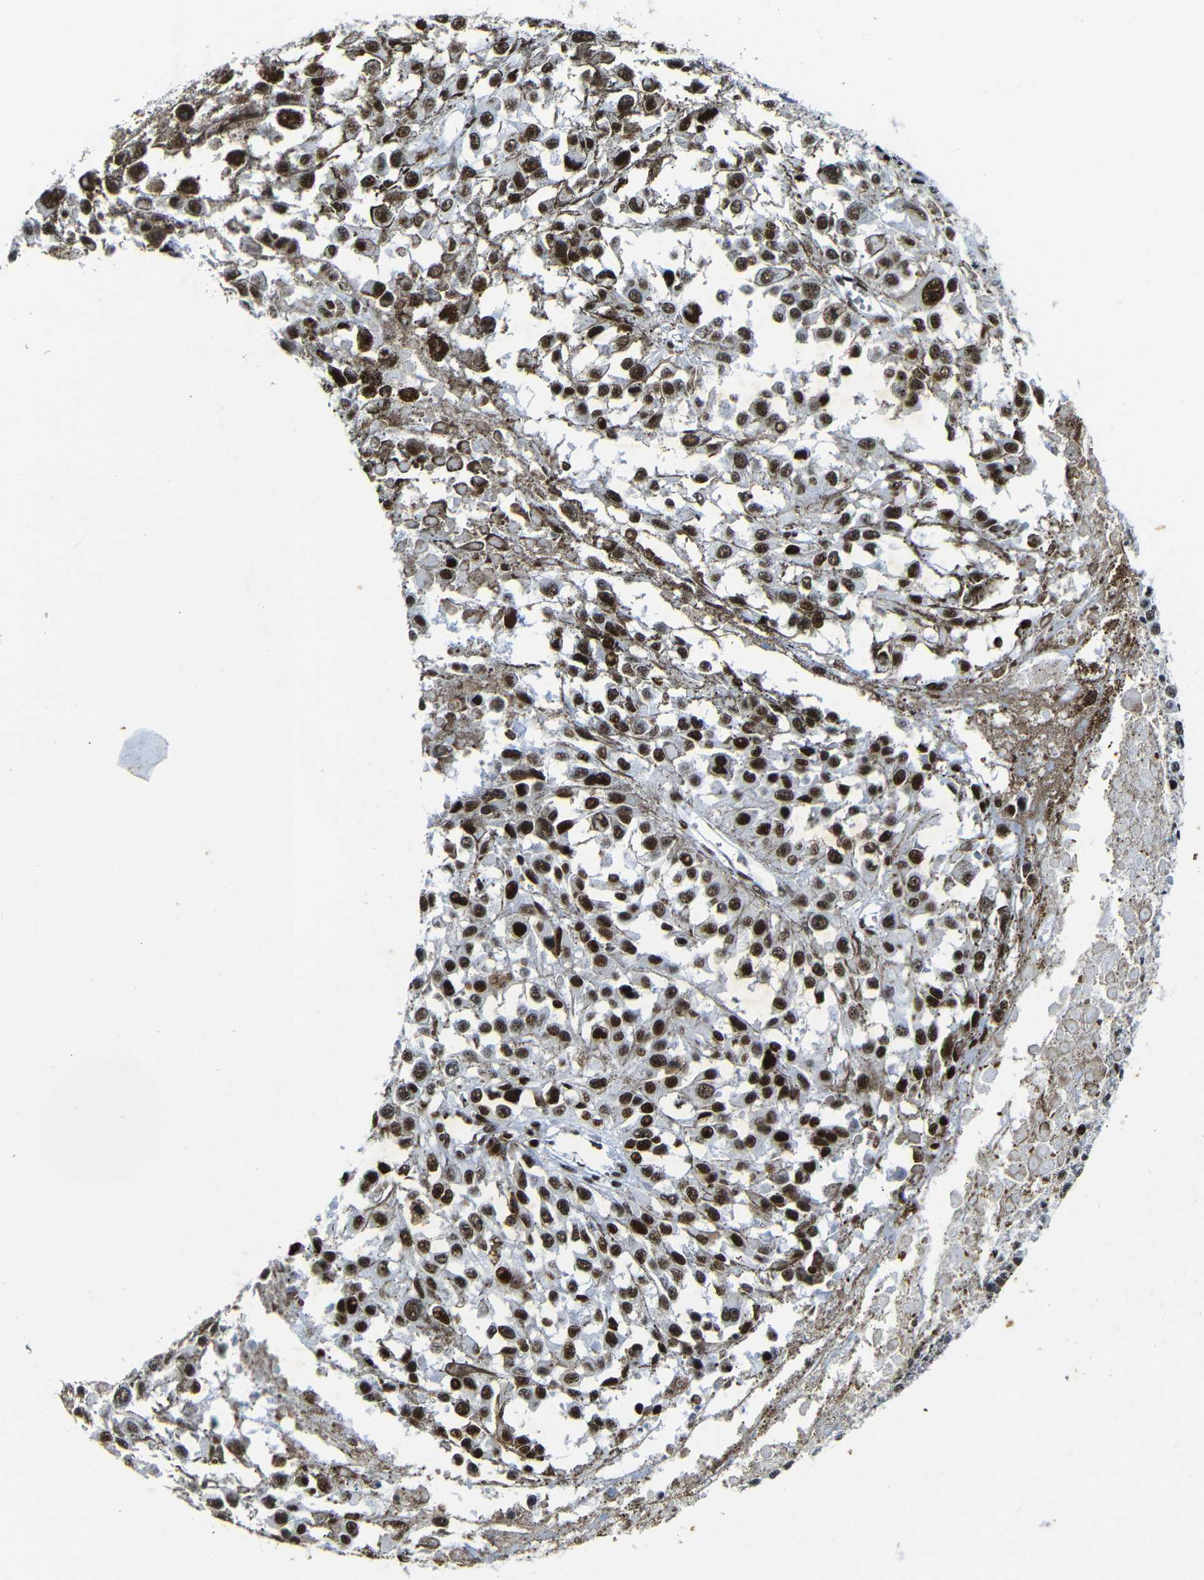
{"staining": {"intensity": "strong", "quantity": ">75%", "location": "nuclear"}, "tissue": "melanoma", "cell_type": "Tumor cells", "image_type": "cancer", "snomed": [{"axis": "morphology", "description": "Malignant melanoma, Metastatic site"}, {"axis": "topography", "description": "Lymph node"}], "caption": "Human malignant melanoma (metastatic site) stained with a brown dye displays strong nuclear positive expression in about >75% of tumor cells.", "gene": "SRSF1", "patient": {"sex": "male", "age": 59}}